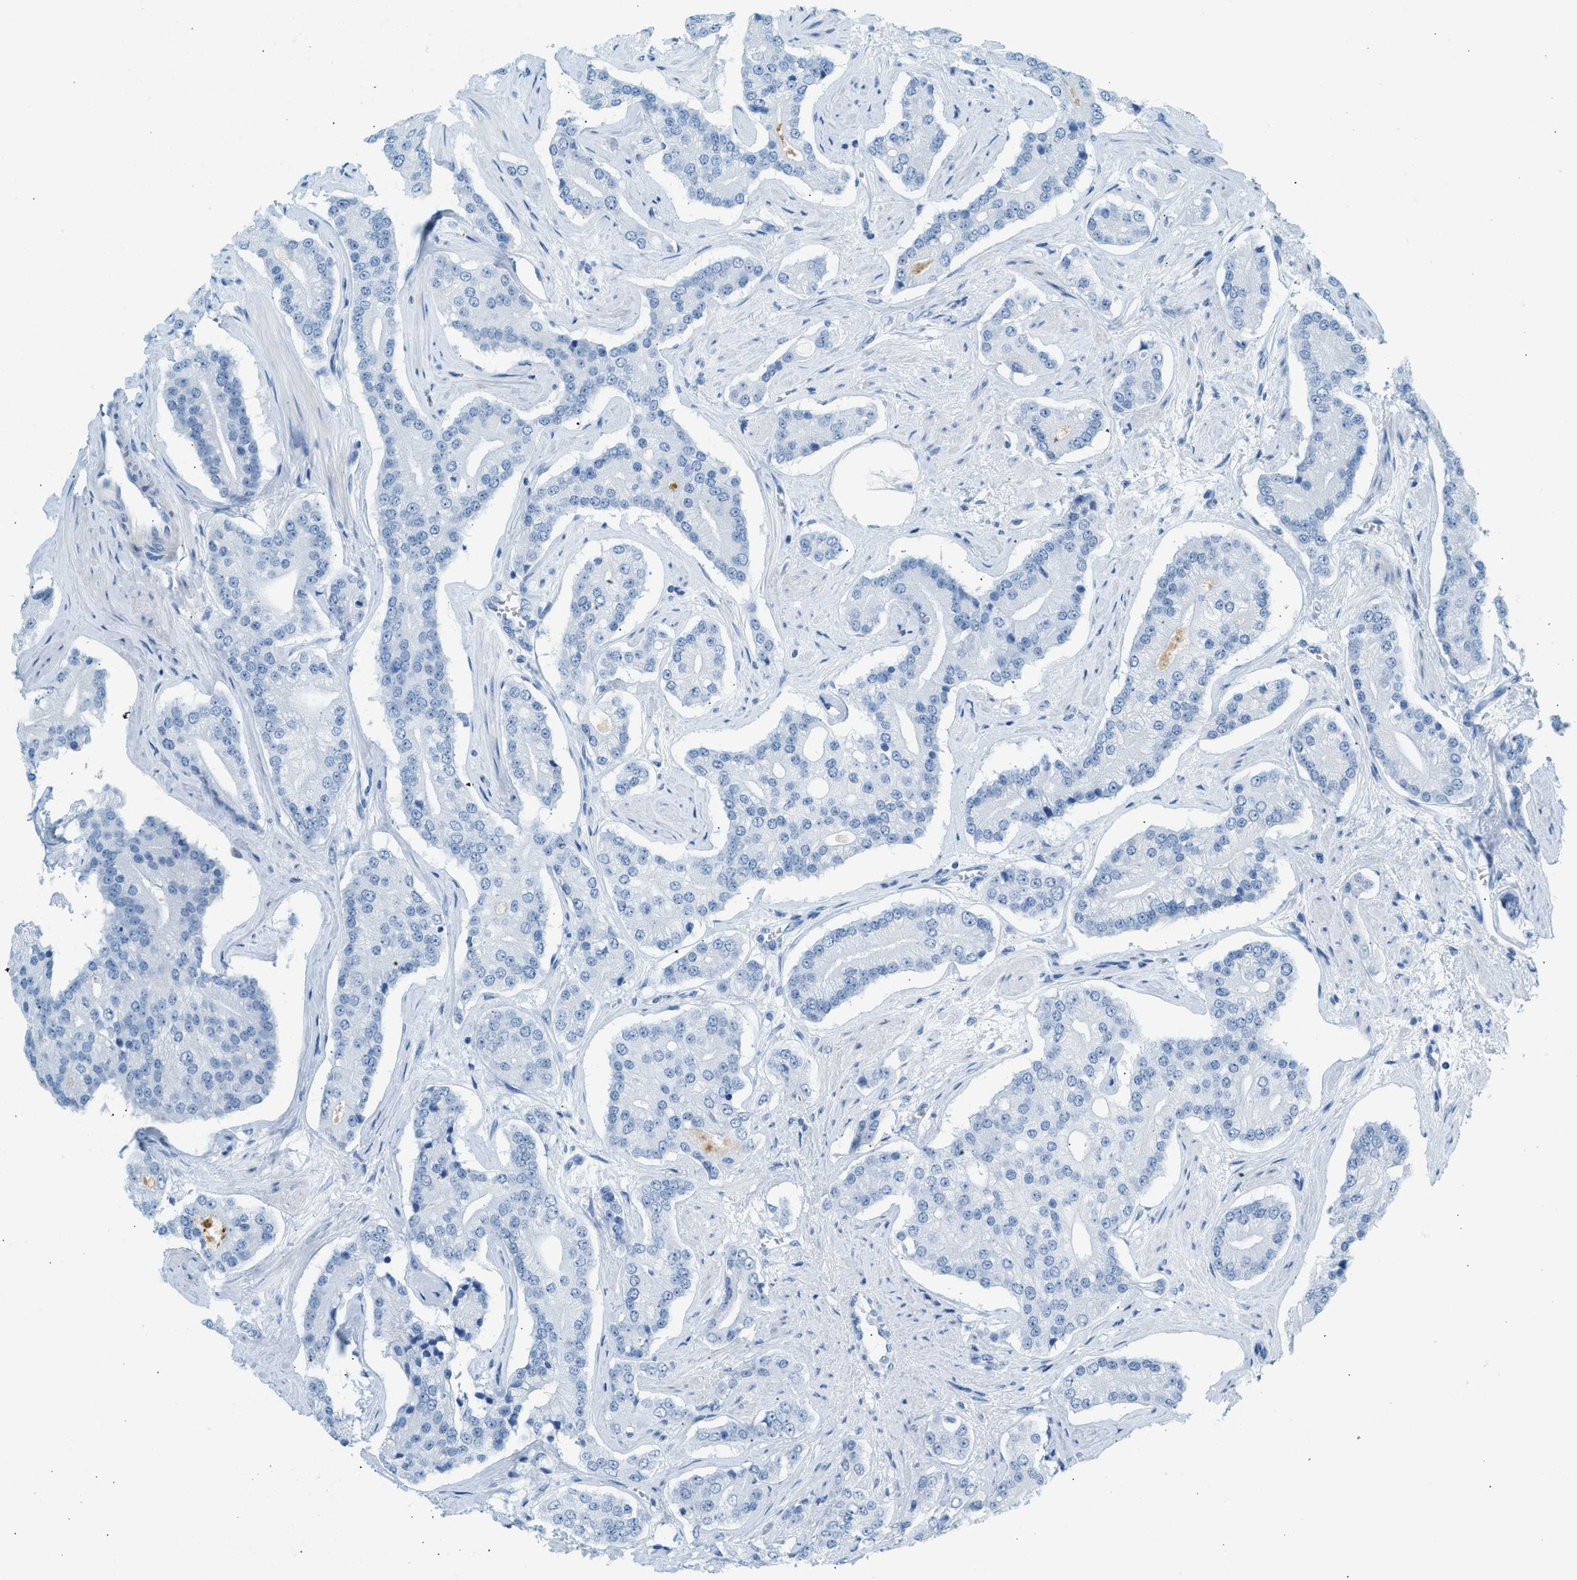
{"staining": {"intensity": "negative", "quantity": "none", "location": "none"}, "tissue": "prostate cancer", "cell_type": "Tumor cells", "image_type": "cancer", "snomed": [{"axis": "morphology", "description": "Adenocarcinoma, High grade"}, {"axis": "topography", "description": "Prostate"}], "caption": "High-grade adenocarcinoma (prostate) was stained to show a protein in brown. There is no significant positivity in tumor cells.", "gene": "HHATL", "patient": {"sex": "male", "age": 71}}